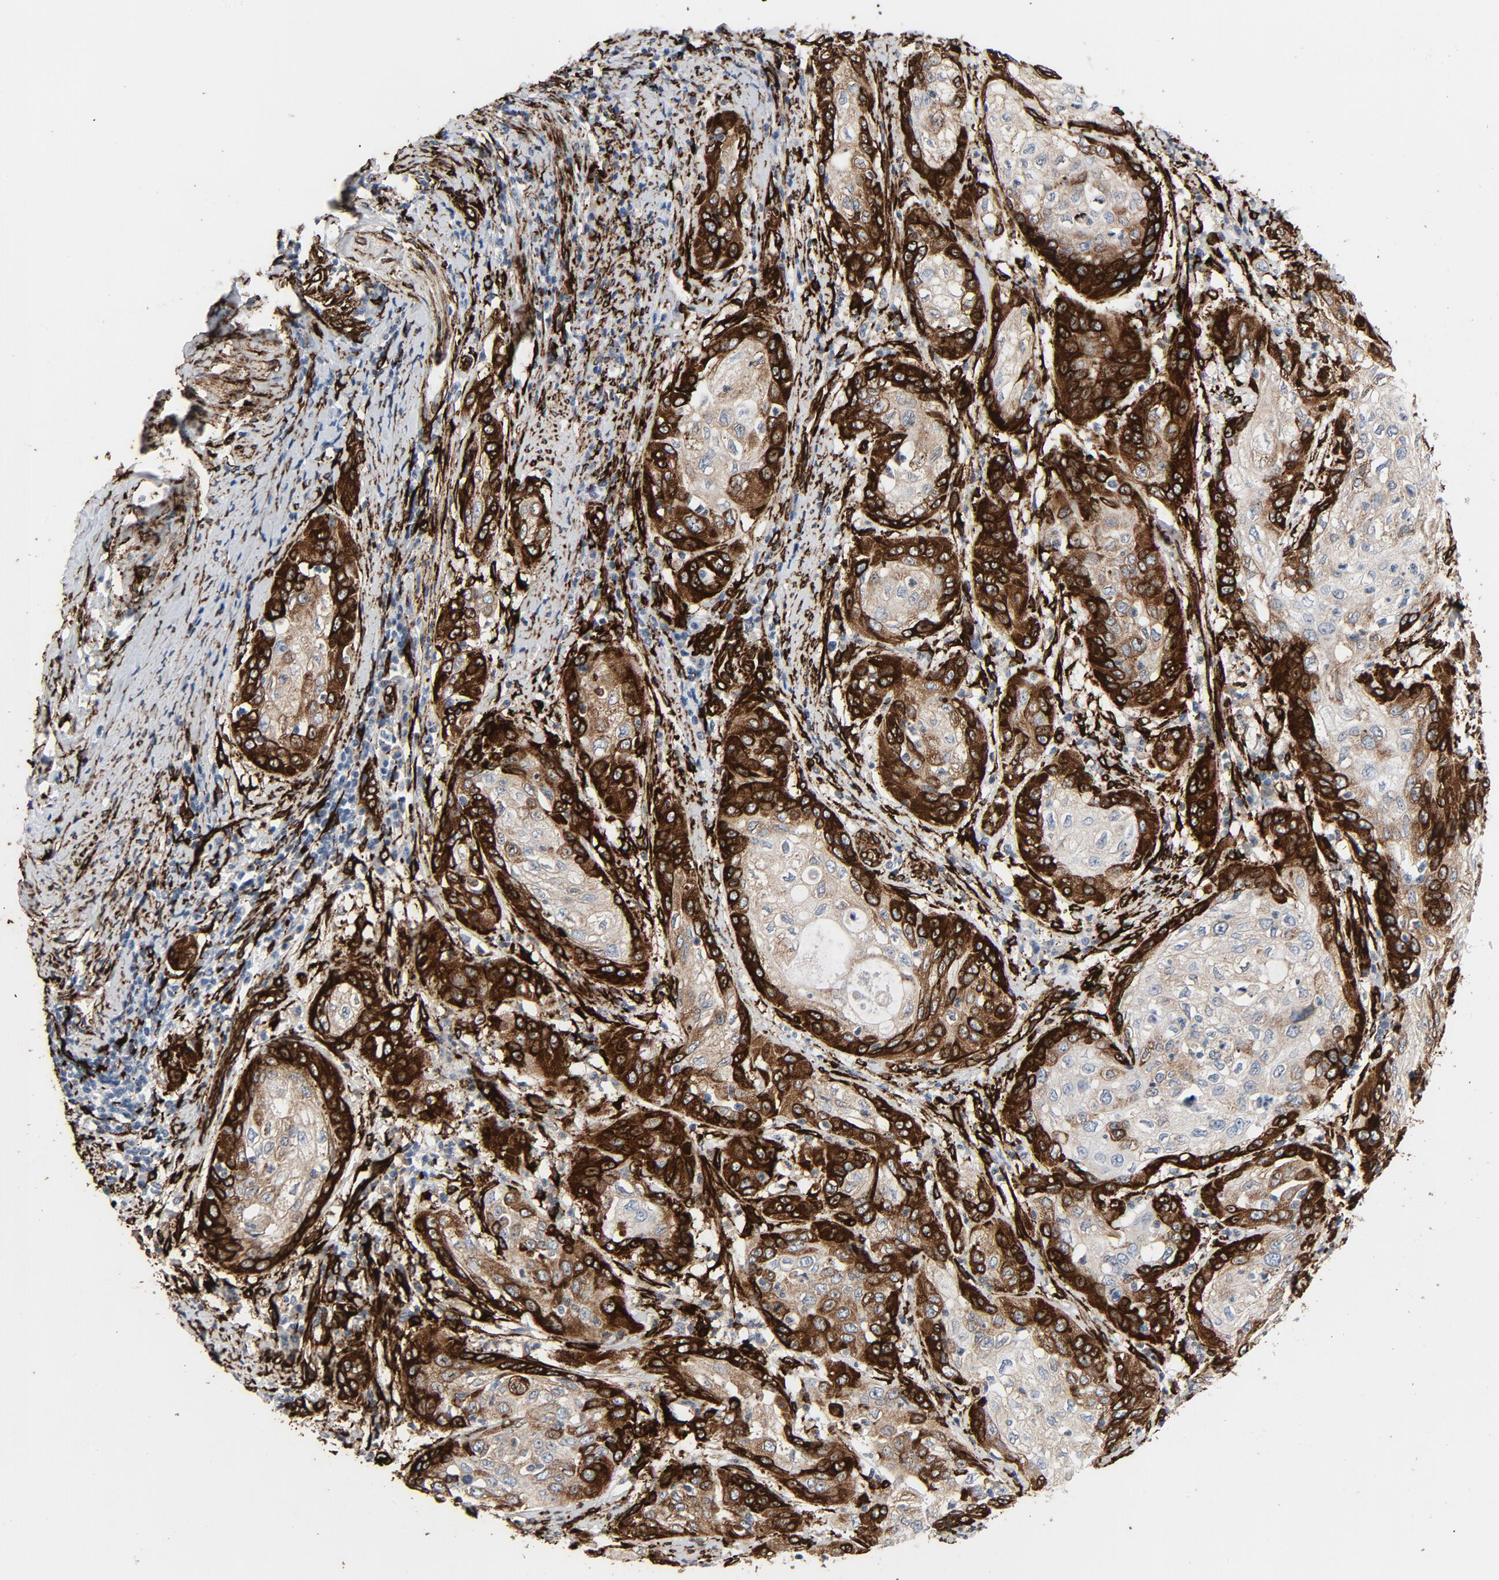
{"staining": {"intensity": "strong", "quantity": "25%-75%", "location": "cytoplasmic/membranous"}, "tissue": "cervical cancer", "cell_type": "Tumor cells", "image_type": "cancer", "snomed": [{"axis": "morphology", "description": "Adenocarcinoma, NOS"}, {"axis": "topography", "description": "Cervix"}], "caption": "Cervical adenocarcinoma stained with a protein marker exhibits strong staining in tumor cells.", "gene": "SERPINH1", "patient": {"sex": "female", "age": 36}}